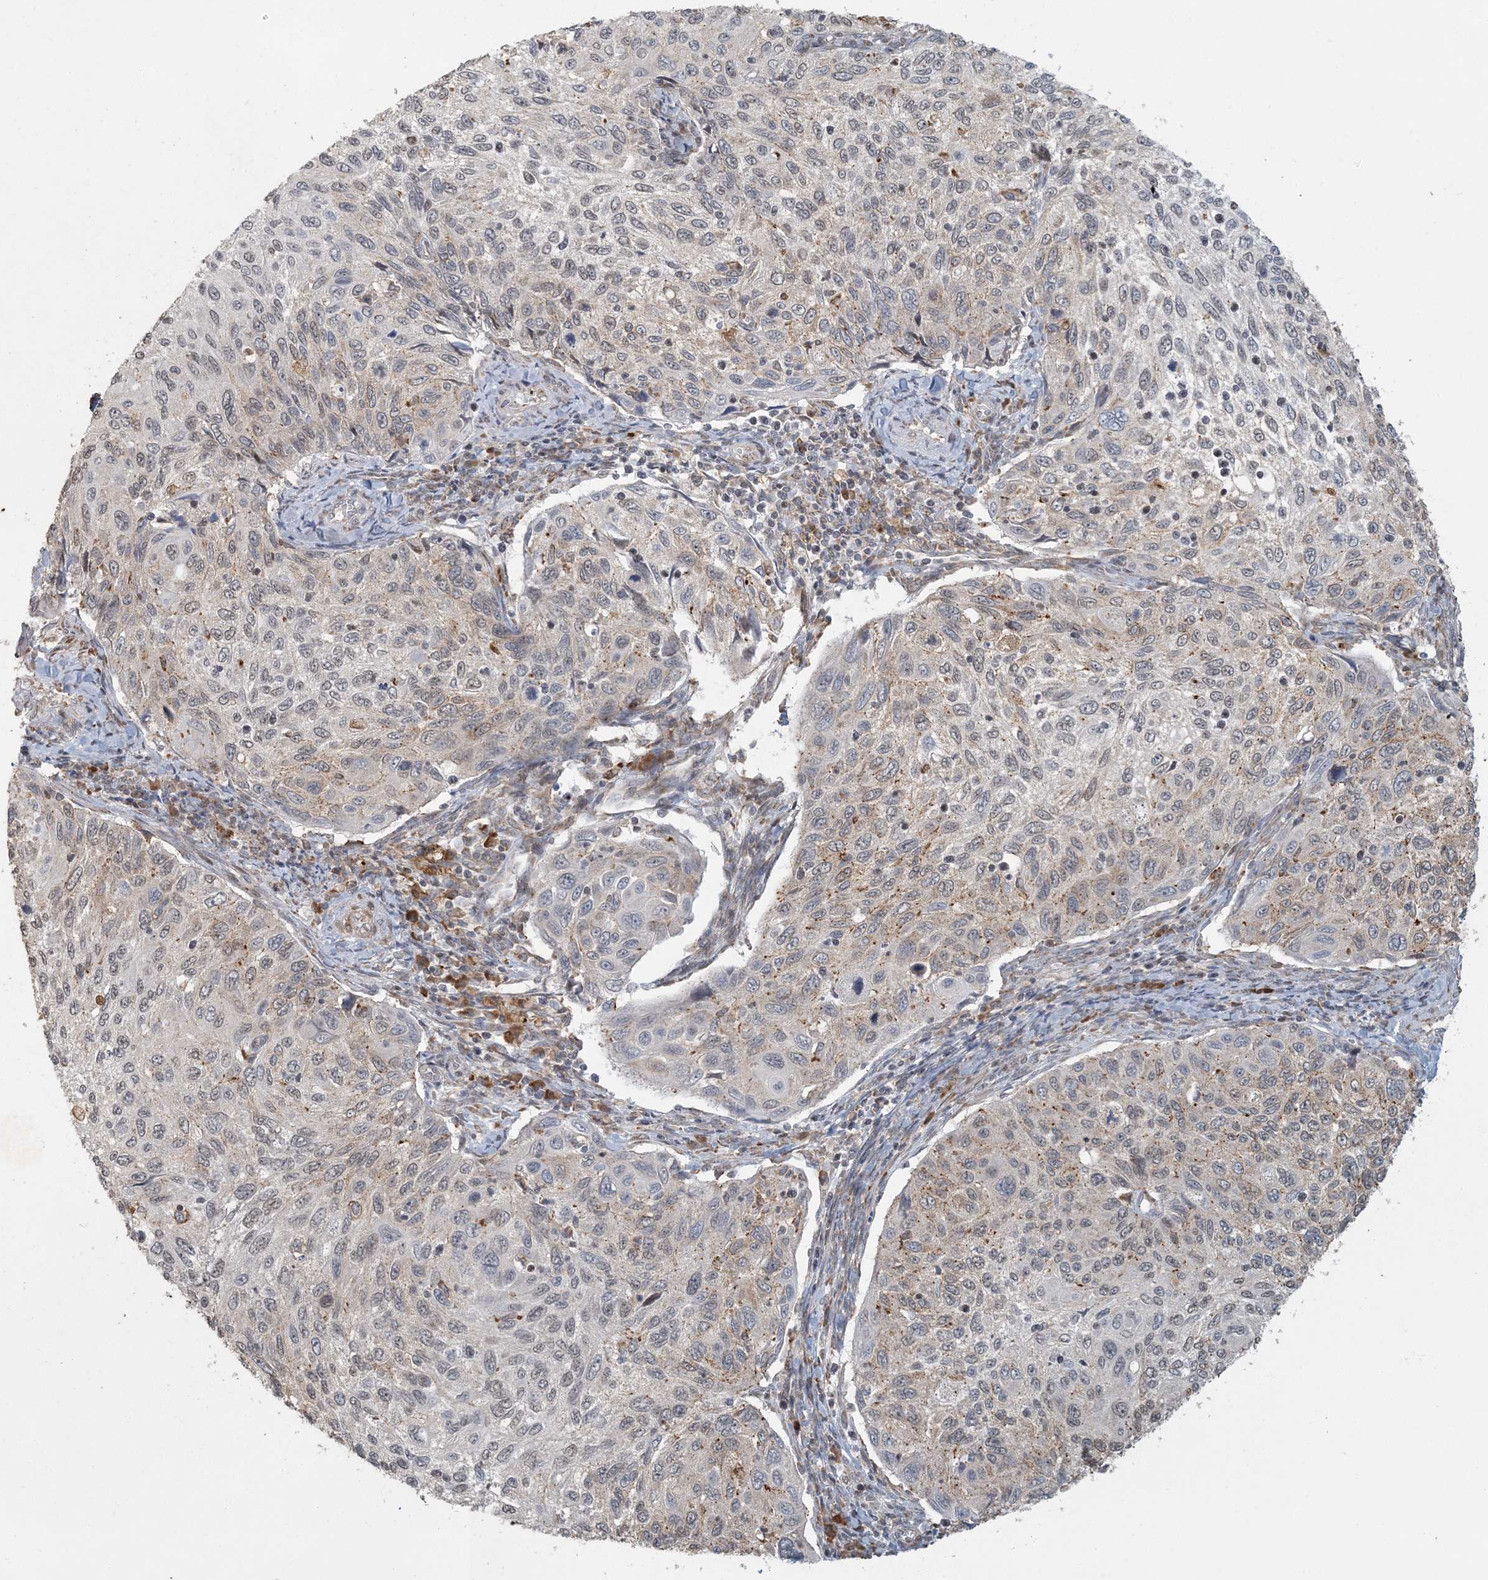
{"staining": {"intensity": "moderate", "quantity": "<25%", "location": "cytoplasmic/membranous"}, "tissue": "cervical cancer", "cell_type": "Tumor cells", "image_type": "cancer", "snomed": [{"axis": "morphology", "description": "Squamous cell carcinoma, NOS"}, {"axis": "topography", "description": "Cervix"}], "caption": "IHC (DAB (3,3'-diaminobenzidine)) staining of human cervical cancer (squamous cell carcinoma) reveals moderate cytoplasmic/membranous protein staining in approximately <25% of tumor cells.", "gene": "AK9", "patient": {"sex": "female", "age": 70}}